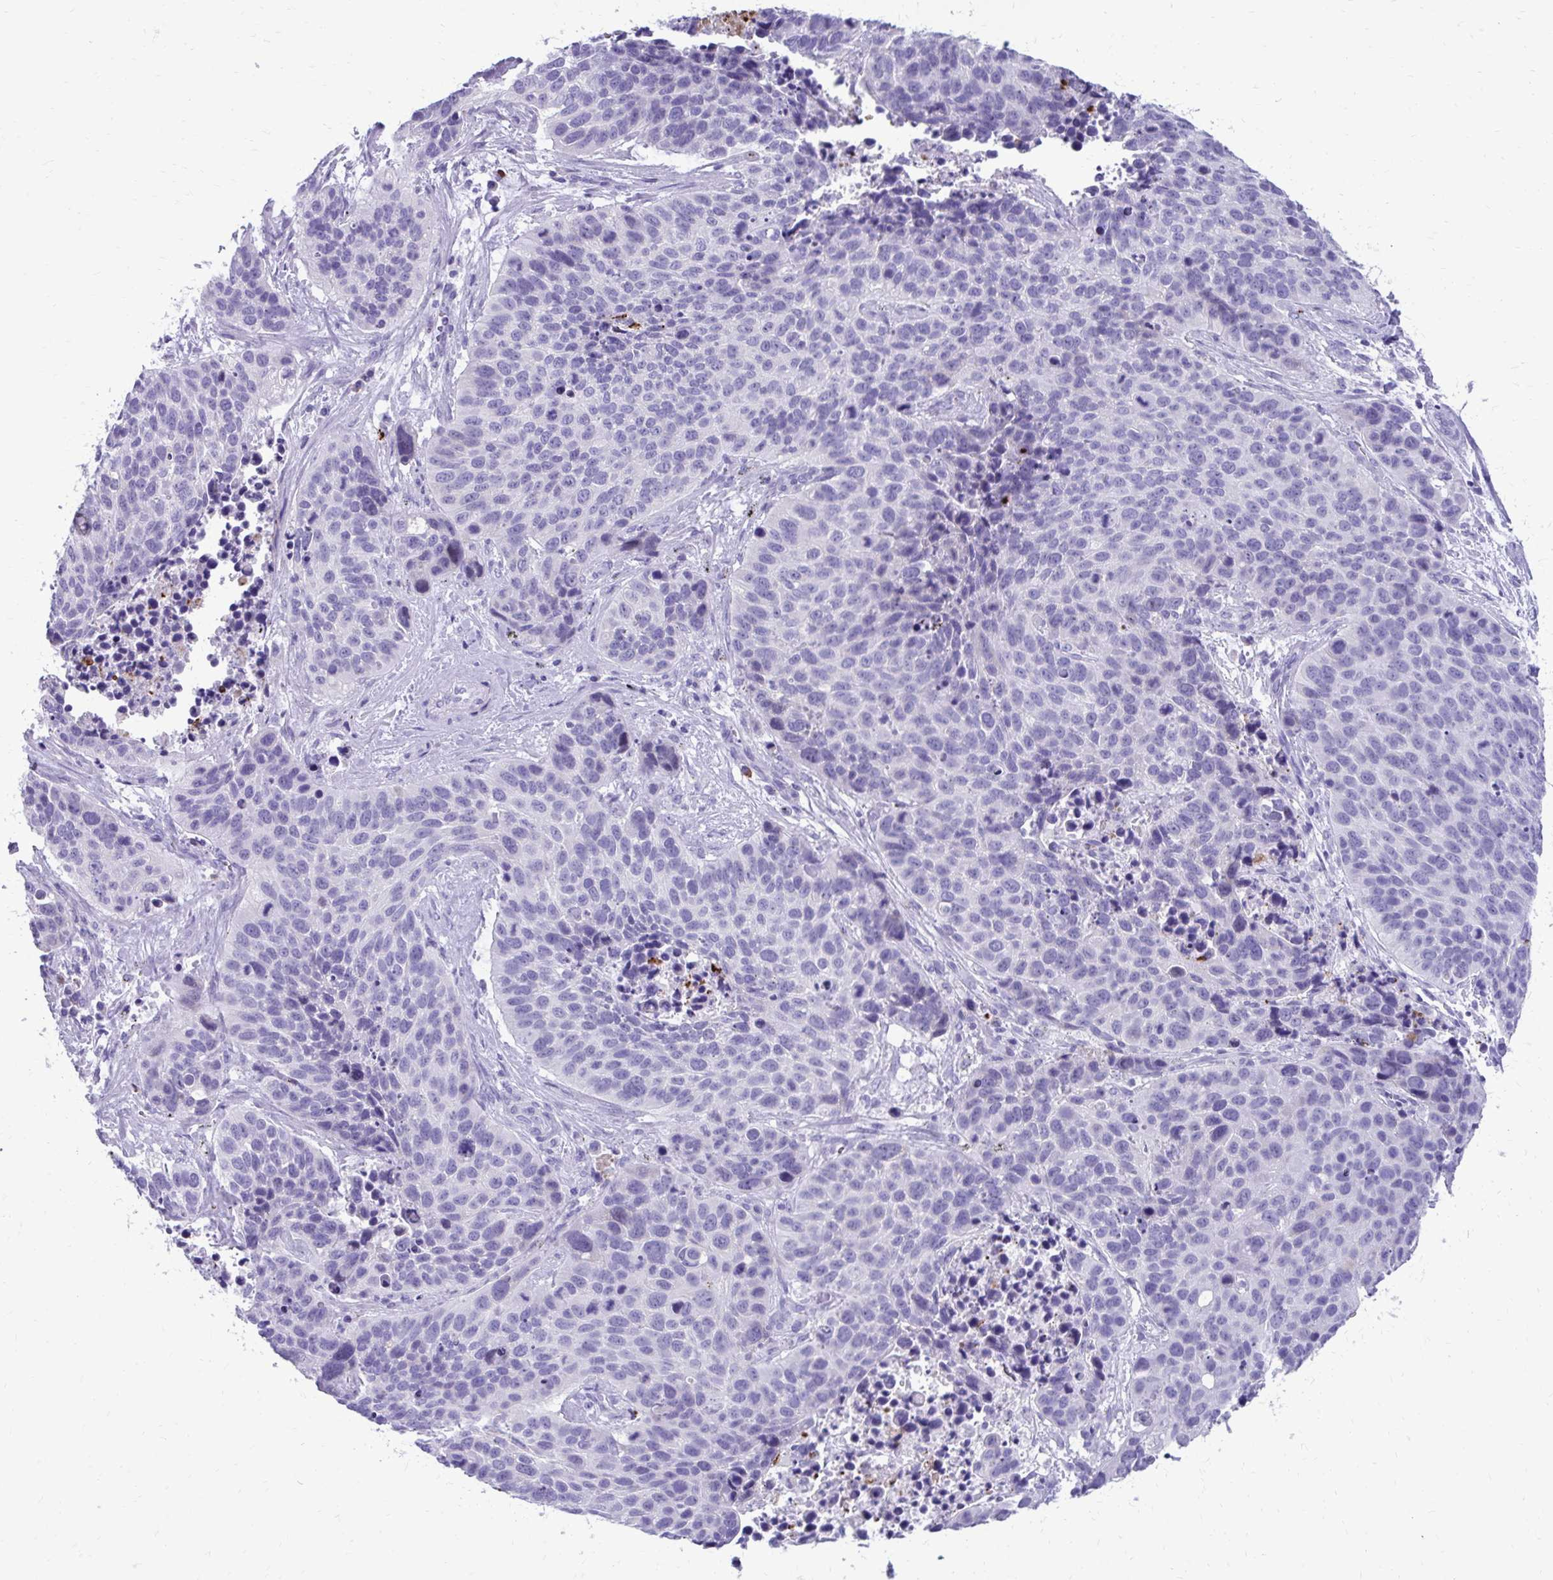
{"staining": {"intensity": "negative", "quantity": "none", "location": "none"}, "tissue": "lung cancer", "cell_type": "Tumor cells", "image_type": "cancer", "snomed": [{"axis": "morphology", "description": "Squamous cell carcinoma, NOS"}, {"axis": "topography", "description": "Lung"}], "caption": "Protein analysis of lung cancer shows no significant staining in tumor cells.", "gene": "SATL1", "patient": {"sex": "male", "age": 62}}